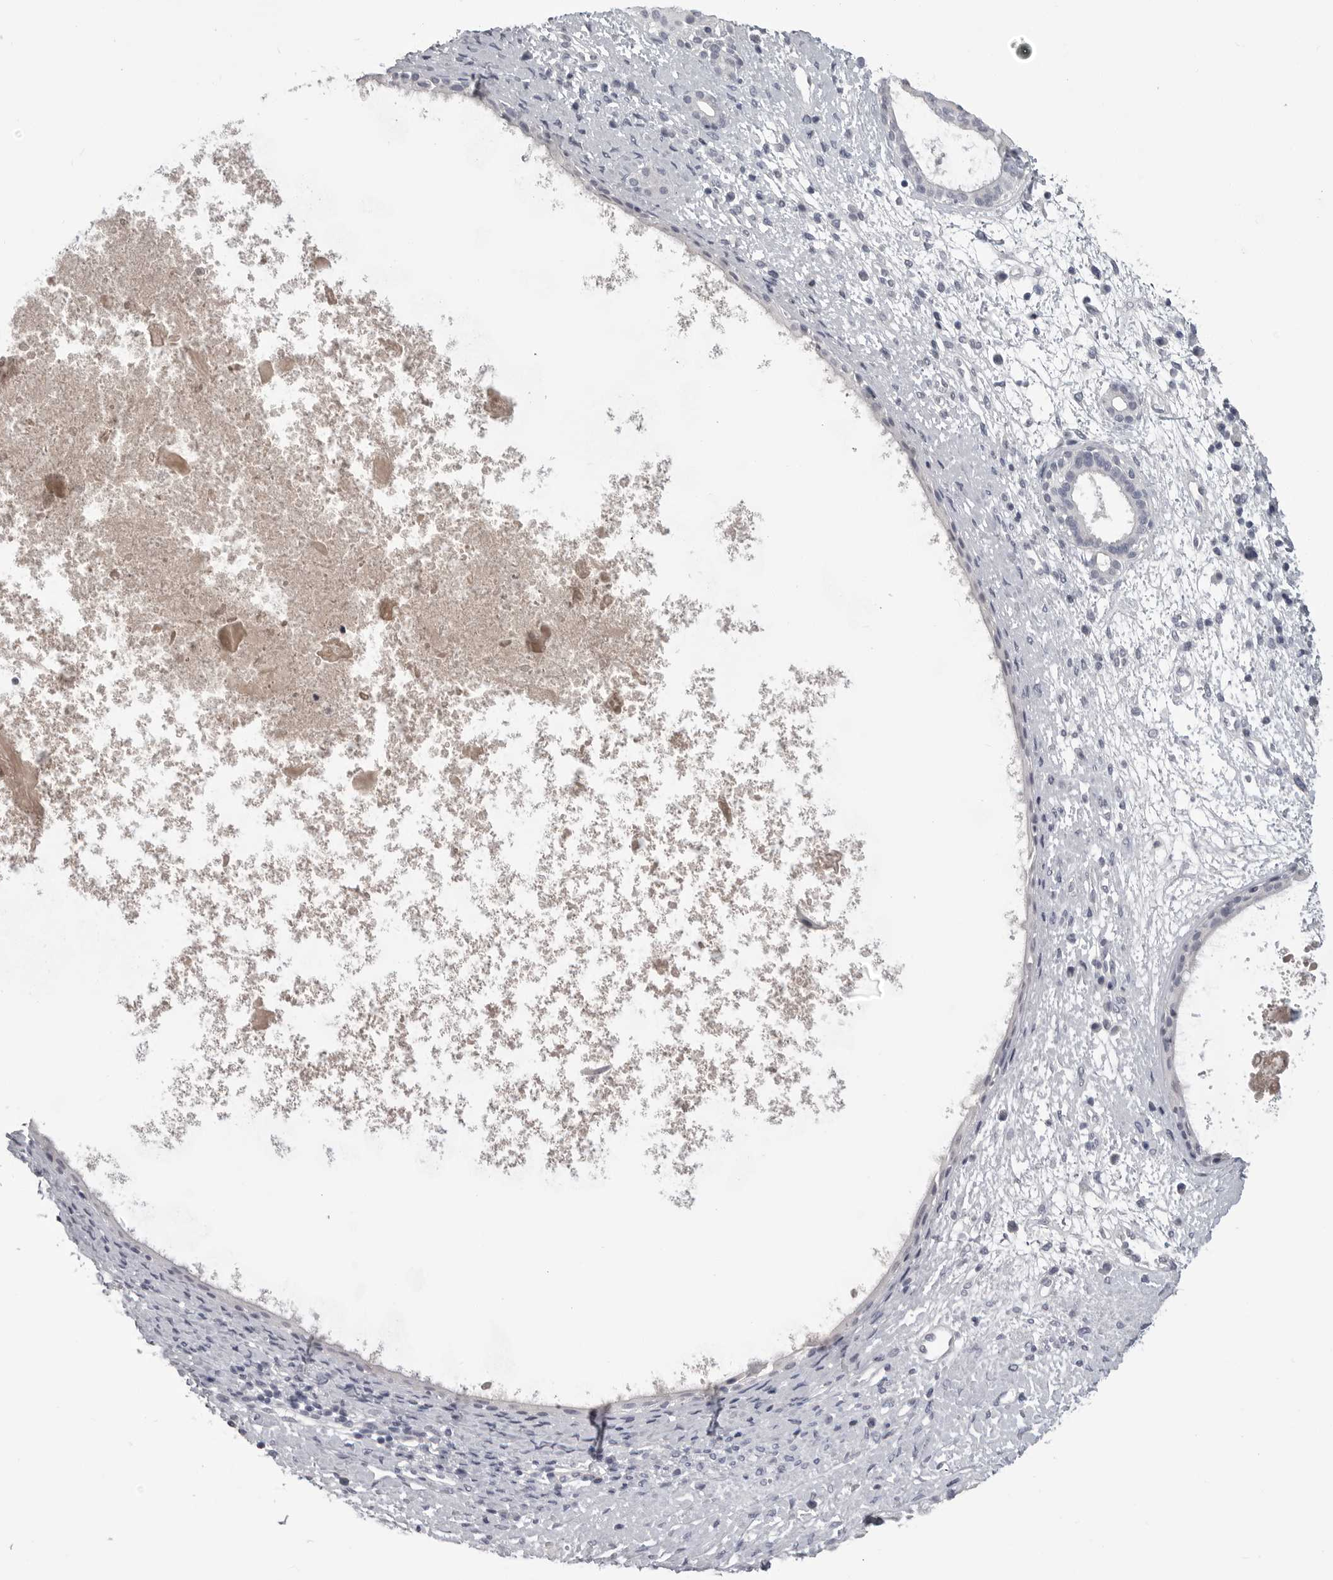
{"staining": {"intensity": "weak", "quantity": "<25%", "location": "cytoplasmic/membranous"}, "tissue": "nasopharynx", "cell_type": "Respiratory epithelial cells", "image_type": "normal", "snomed": [{"axis": "morphology", "description": "Normal tissue, NOS"}, {"axis": "topography", "description": "Nasopharynx"}], "caption": "Micrograph shows no significant protein staining in respiratory epithelial cells of unremarkable nasopharynx. The staining was performed using DAB to visualize the protein expression in brown, while the nuclei were stained in blue with hematoxylin (Magnification: 20x).", "gene": "TIMP1", "patient": {"sex": "male", "age": 22}}